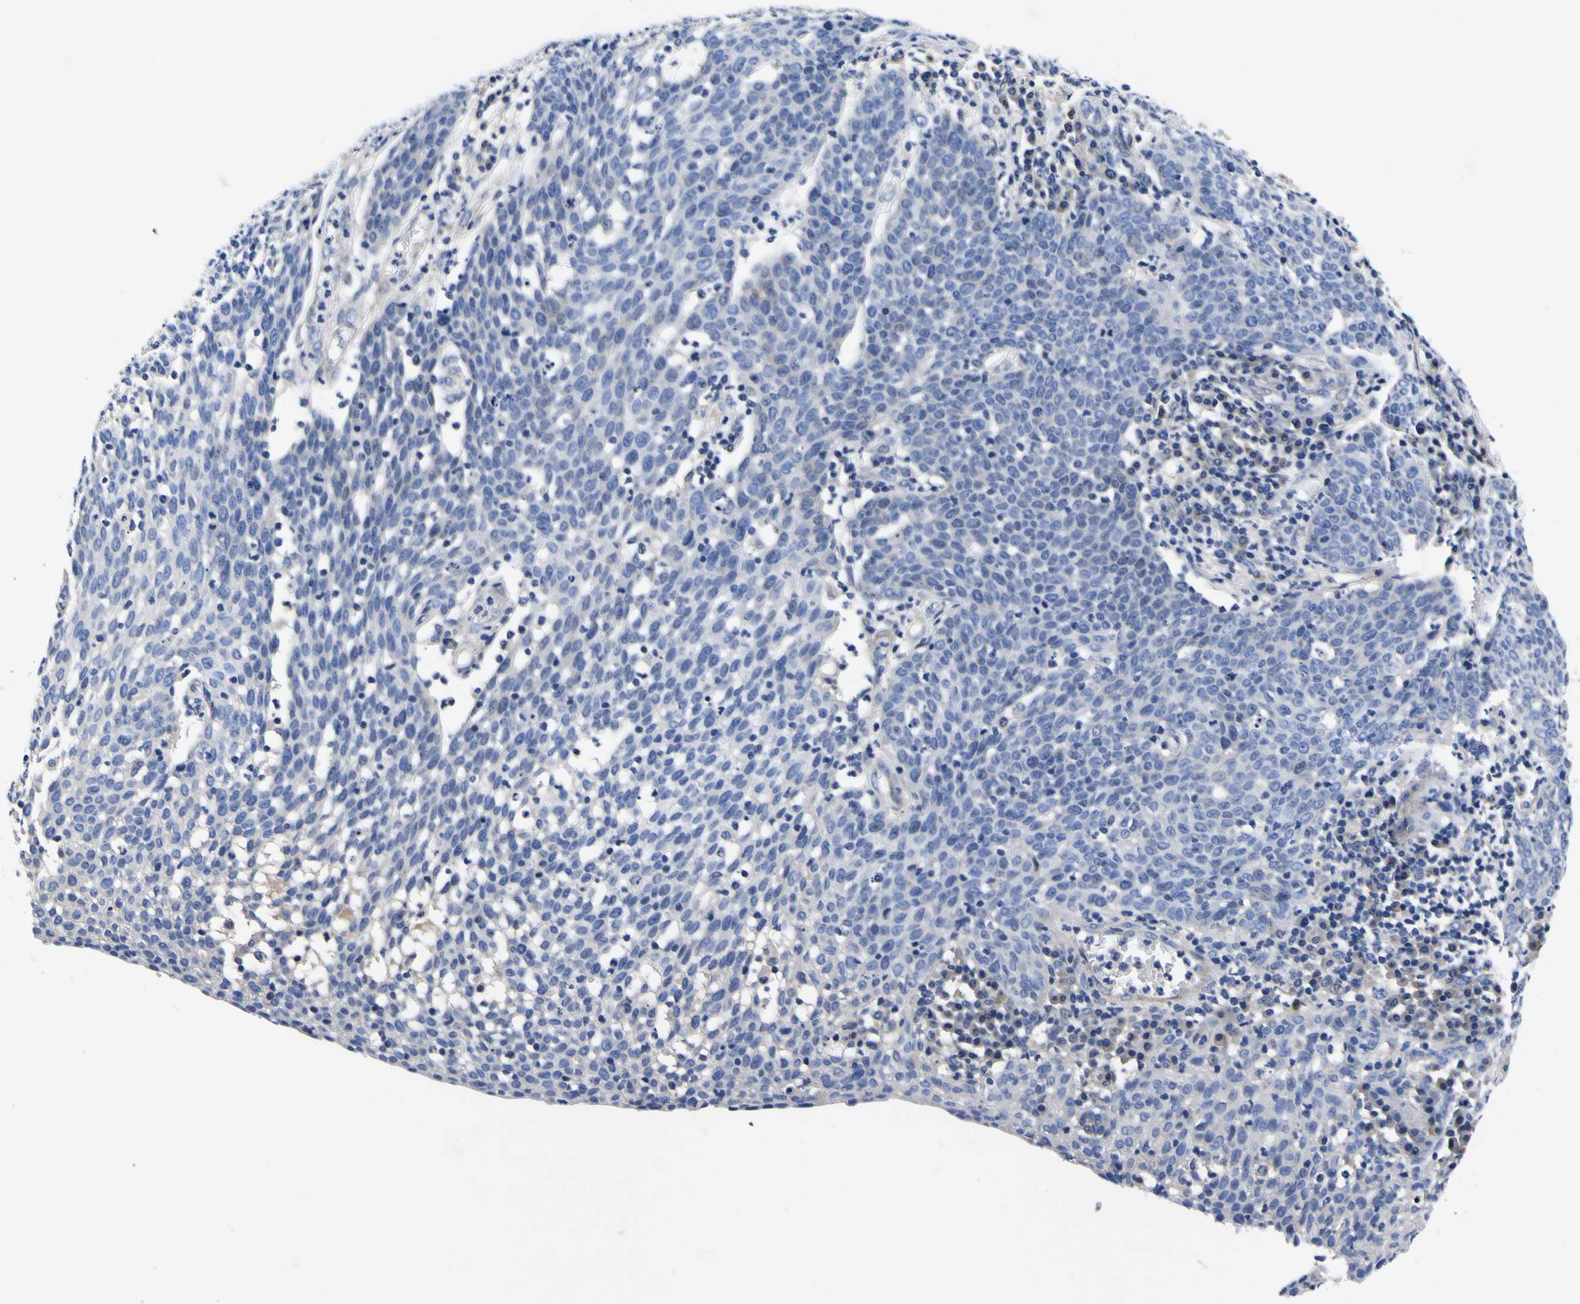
{"staining": {"intensity": "negative", "quantity": "none", "location": "none"}, "tissue": "cervical cancer", "cell_type": "Tumor cells", "image_type": "cancer", "snomed": [{"axis": "morphology", "description": "Squamous cell carcinoma, NOS"}, {"axis": "topography", "description": "Cervix"}], "caption": "Protein analysis of cervical cancer (squamous cell carcinoma) reveals no significant expression in tumor cells.", "gene": "VASN", "patient": {"sex": "female", "age": 34}}